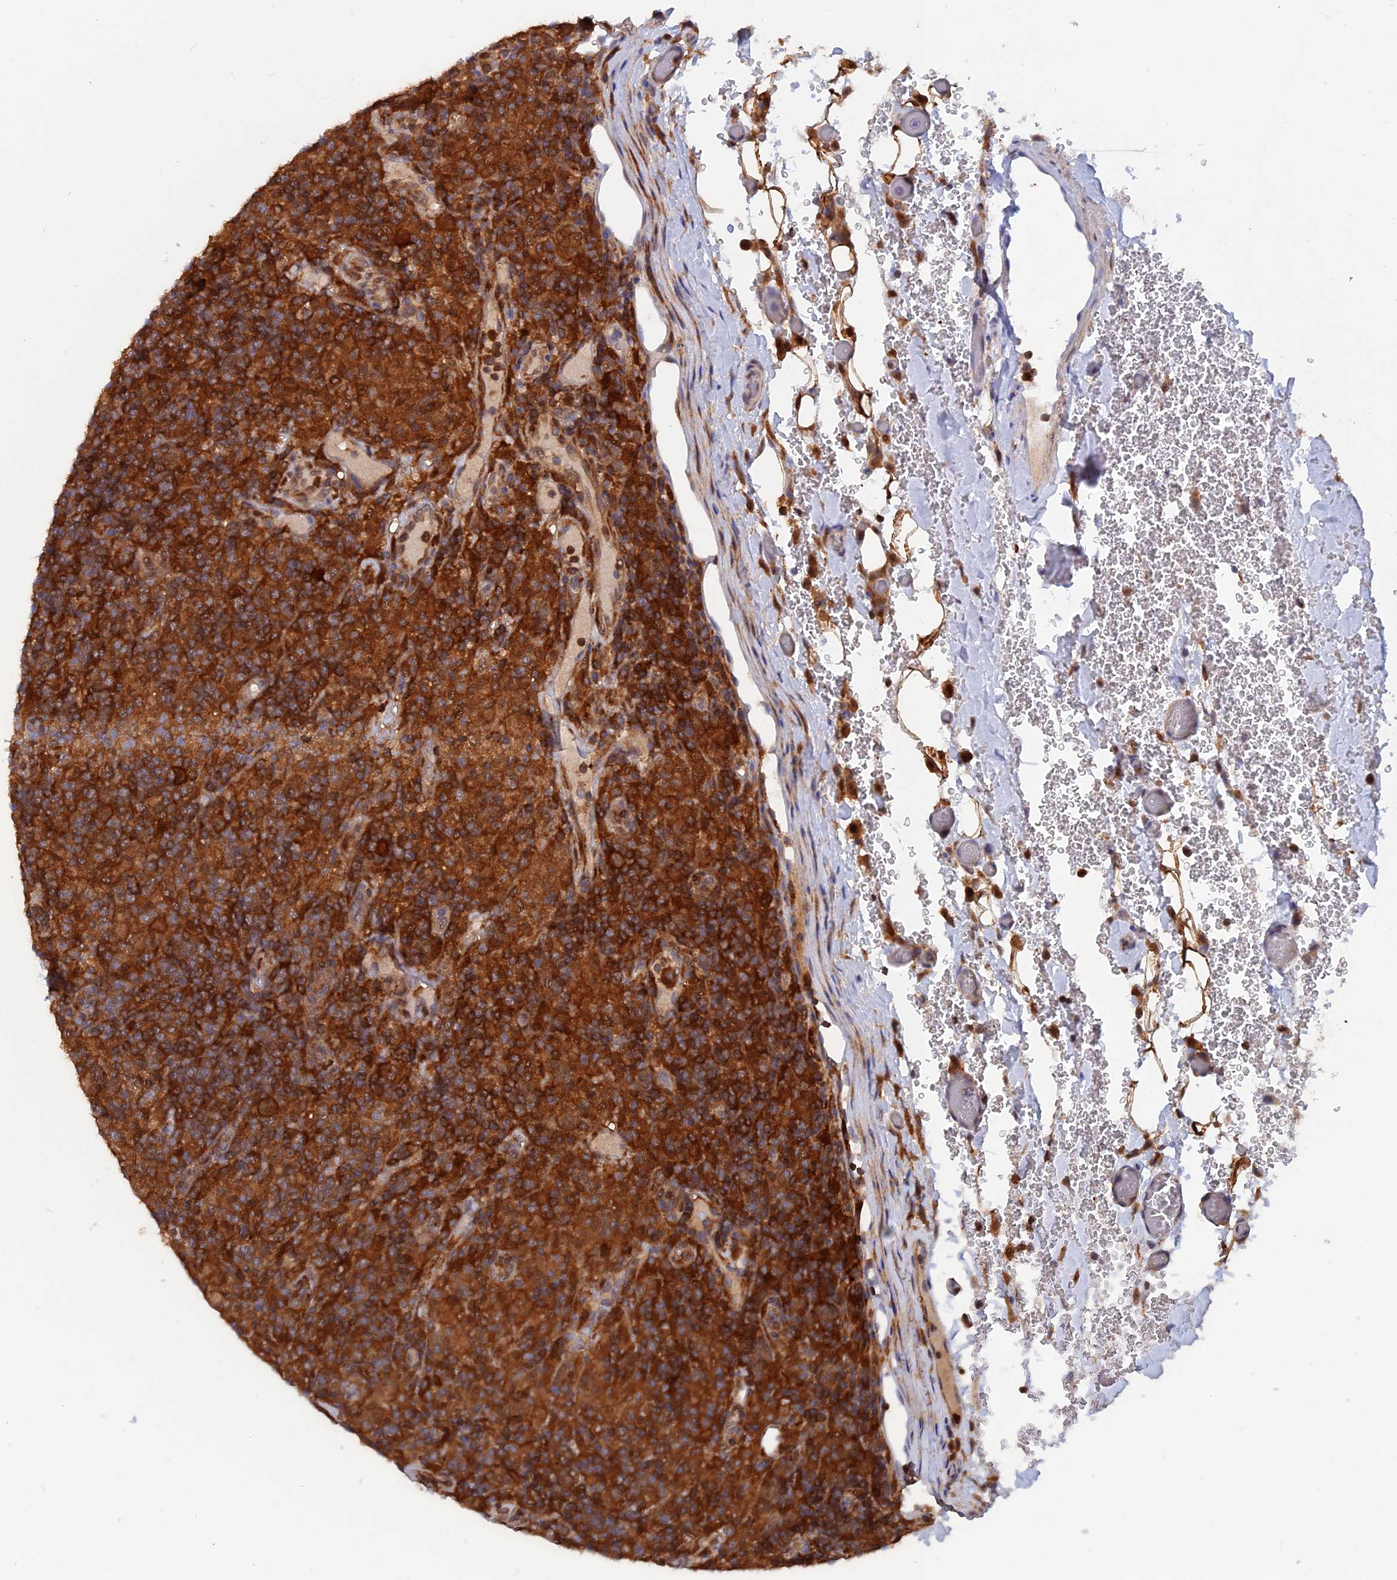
{"staining": {"intensity": "strong", "quantity": ">75%", "location": "cytoplasmic/membranous"}, "tissue": "lymphoma", "cell_type": "Tumor cells", "image_type": "cancer", "snomed": [{"axis": "morphology", "description": "Hodgkin's disease, NOS"}, {"axis": "topography", "description": "Lymph node"}], "caption": "The micrograph shows staining of Hodgkin's disease, revealing strong cytoplasmic/membranous protein expression (brown color) within tumor cells. (brown staining indicates protein expression, while blue staining denotes nuclei).", "gene": "BLVRA", "patient": {"sex": "male", "age": 70}}